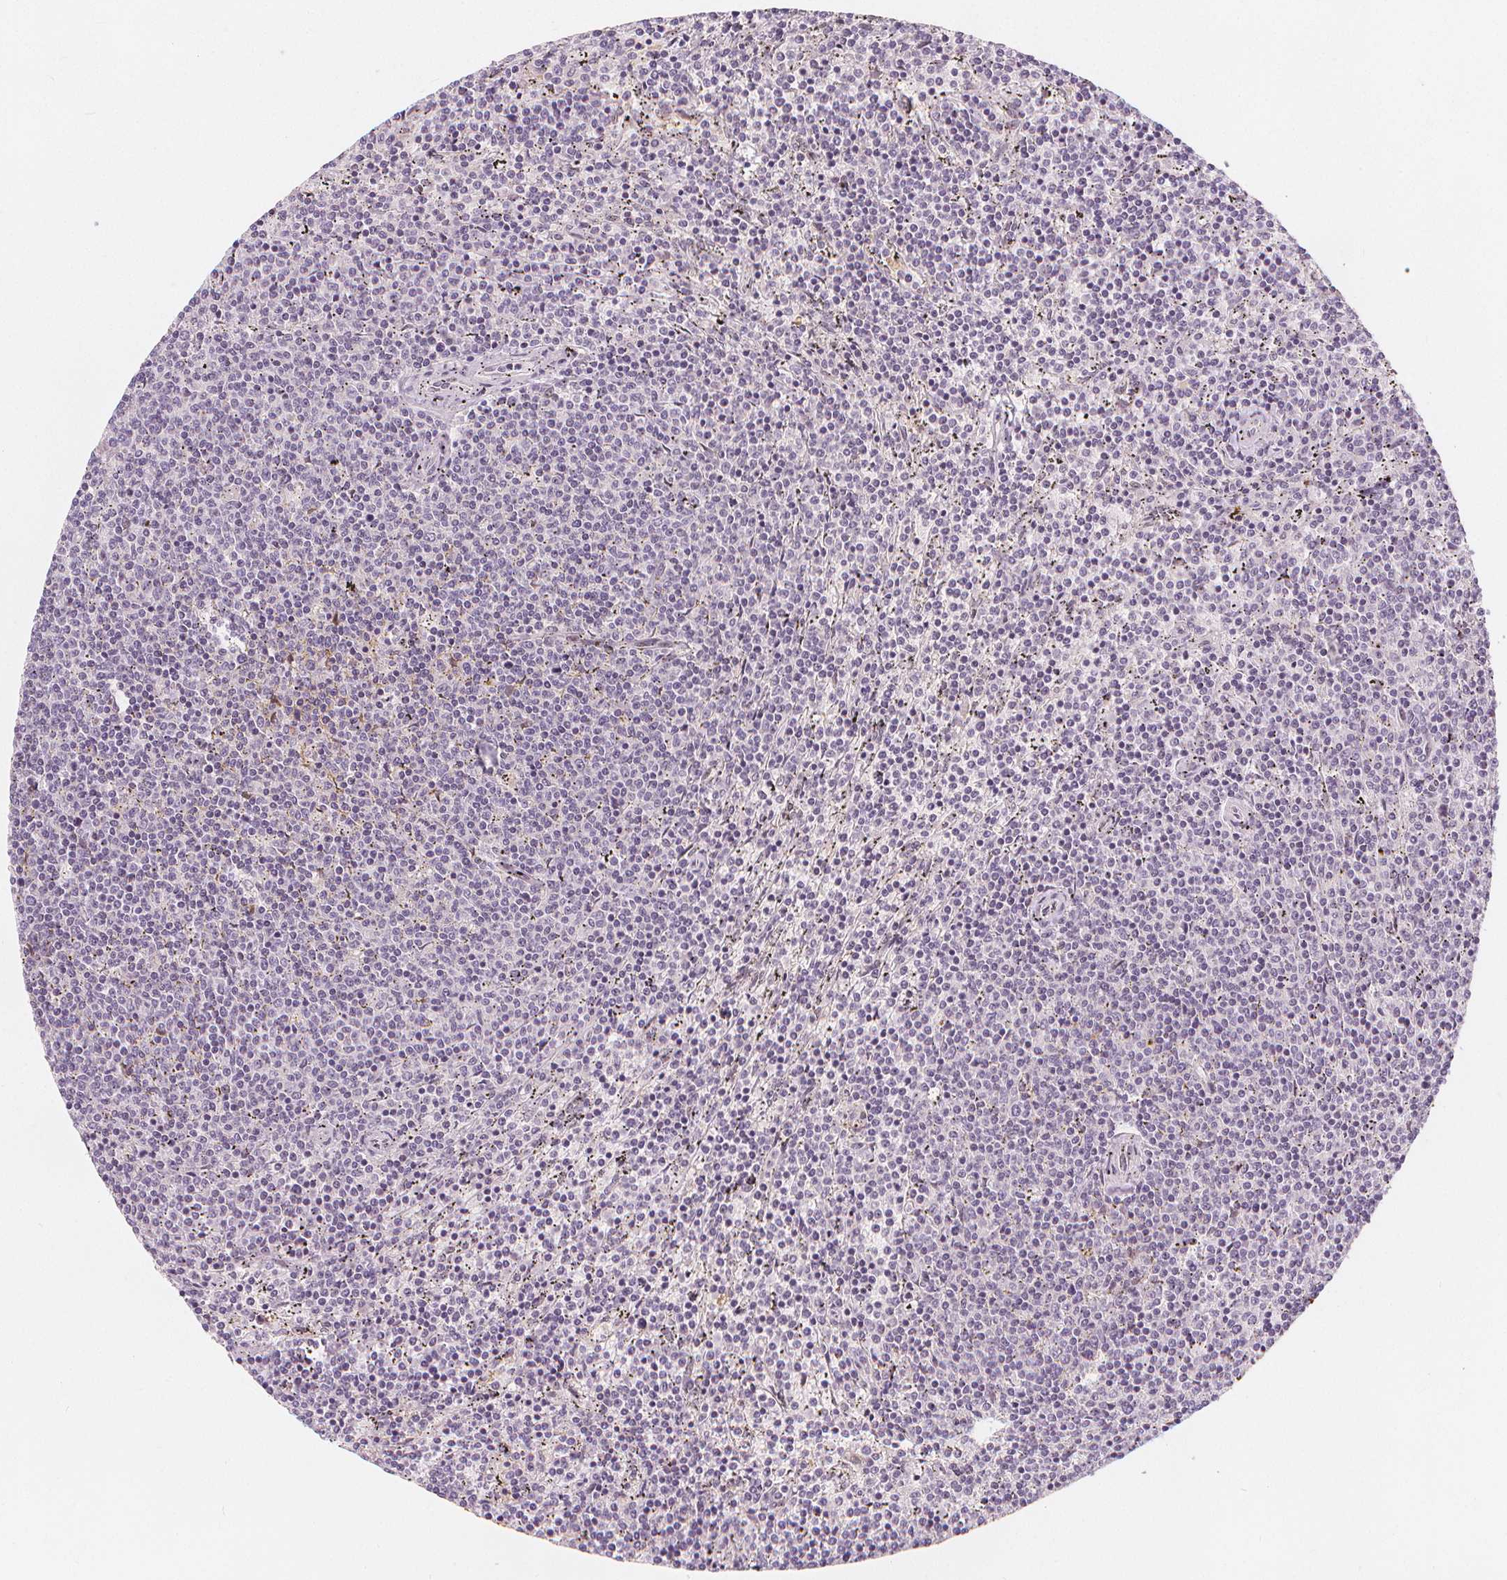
{"staining": {"intensity": "negative", "quantity": "none", "location": "none"}, "tissue": "lymphoma", "cell_type": "Tumor cells", "image_type": "cancer", "snomed": [{"axis": "morphology", "description": "Malignant lymphoma, non-Hodgkin's type, Low grade"}, {"axis": "topography", "description": "Spleen"}], "caption": "Tumor cells are negative for protein expression in human lymphoma.", "gene": "DRC3", "patient": {"sex": "female", "age": 50}}